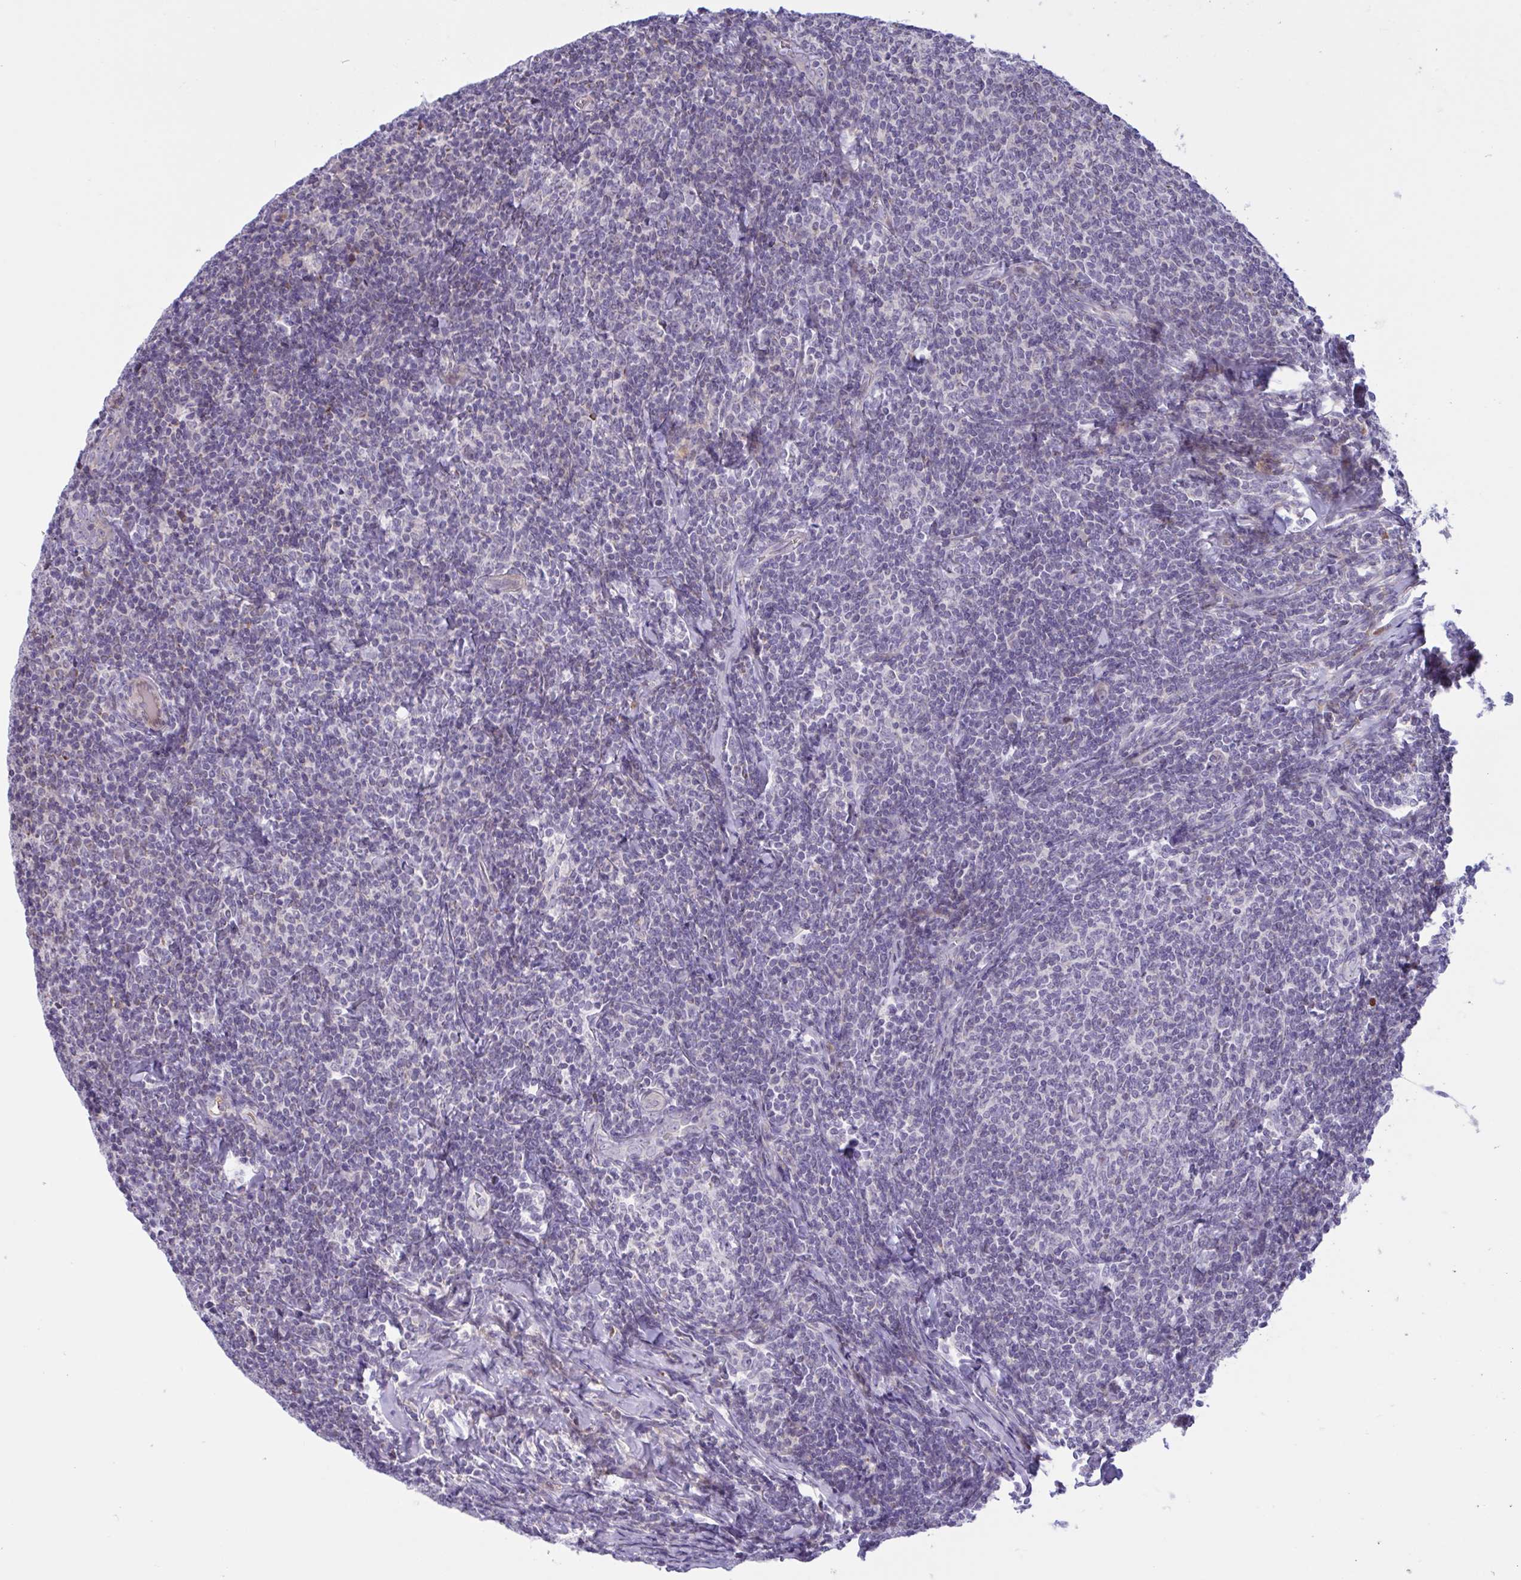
{"staining": {"intensity": "negative", "quantity": "none", "location": "none"}, "tissue": "lymphoma", "cell_type": "Tumor cells", "image_type": "cancer", "snomed": [{"axis": "morphology", "description": "Malignant lymphoma, non-Hodgkin's type, Low grade"}, {"axis": "topography", "description": "Lymph node"}], "caption": "IHC of malignant lymphoma, non-Hodgkin's type (low-grade) demonstrates no staining in tumor cells. The staining was performed using DAB to visualize the protein expression in brown, while the nuclei were stained in blue with hematoxylin (Magnification: 20x).", "gene": "VWC2", "patient": {"sex": "male", "age": 52}}